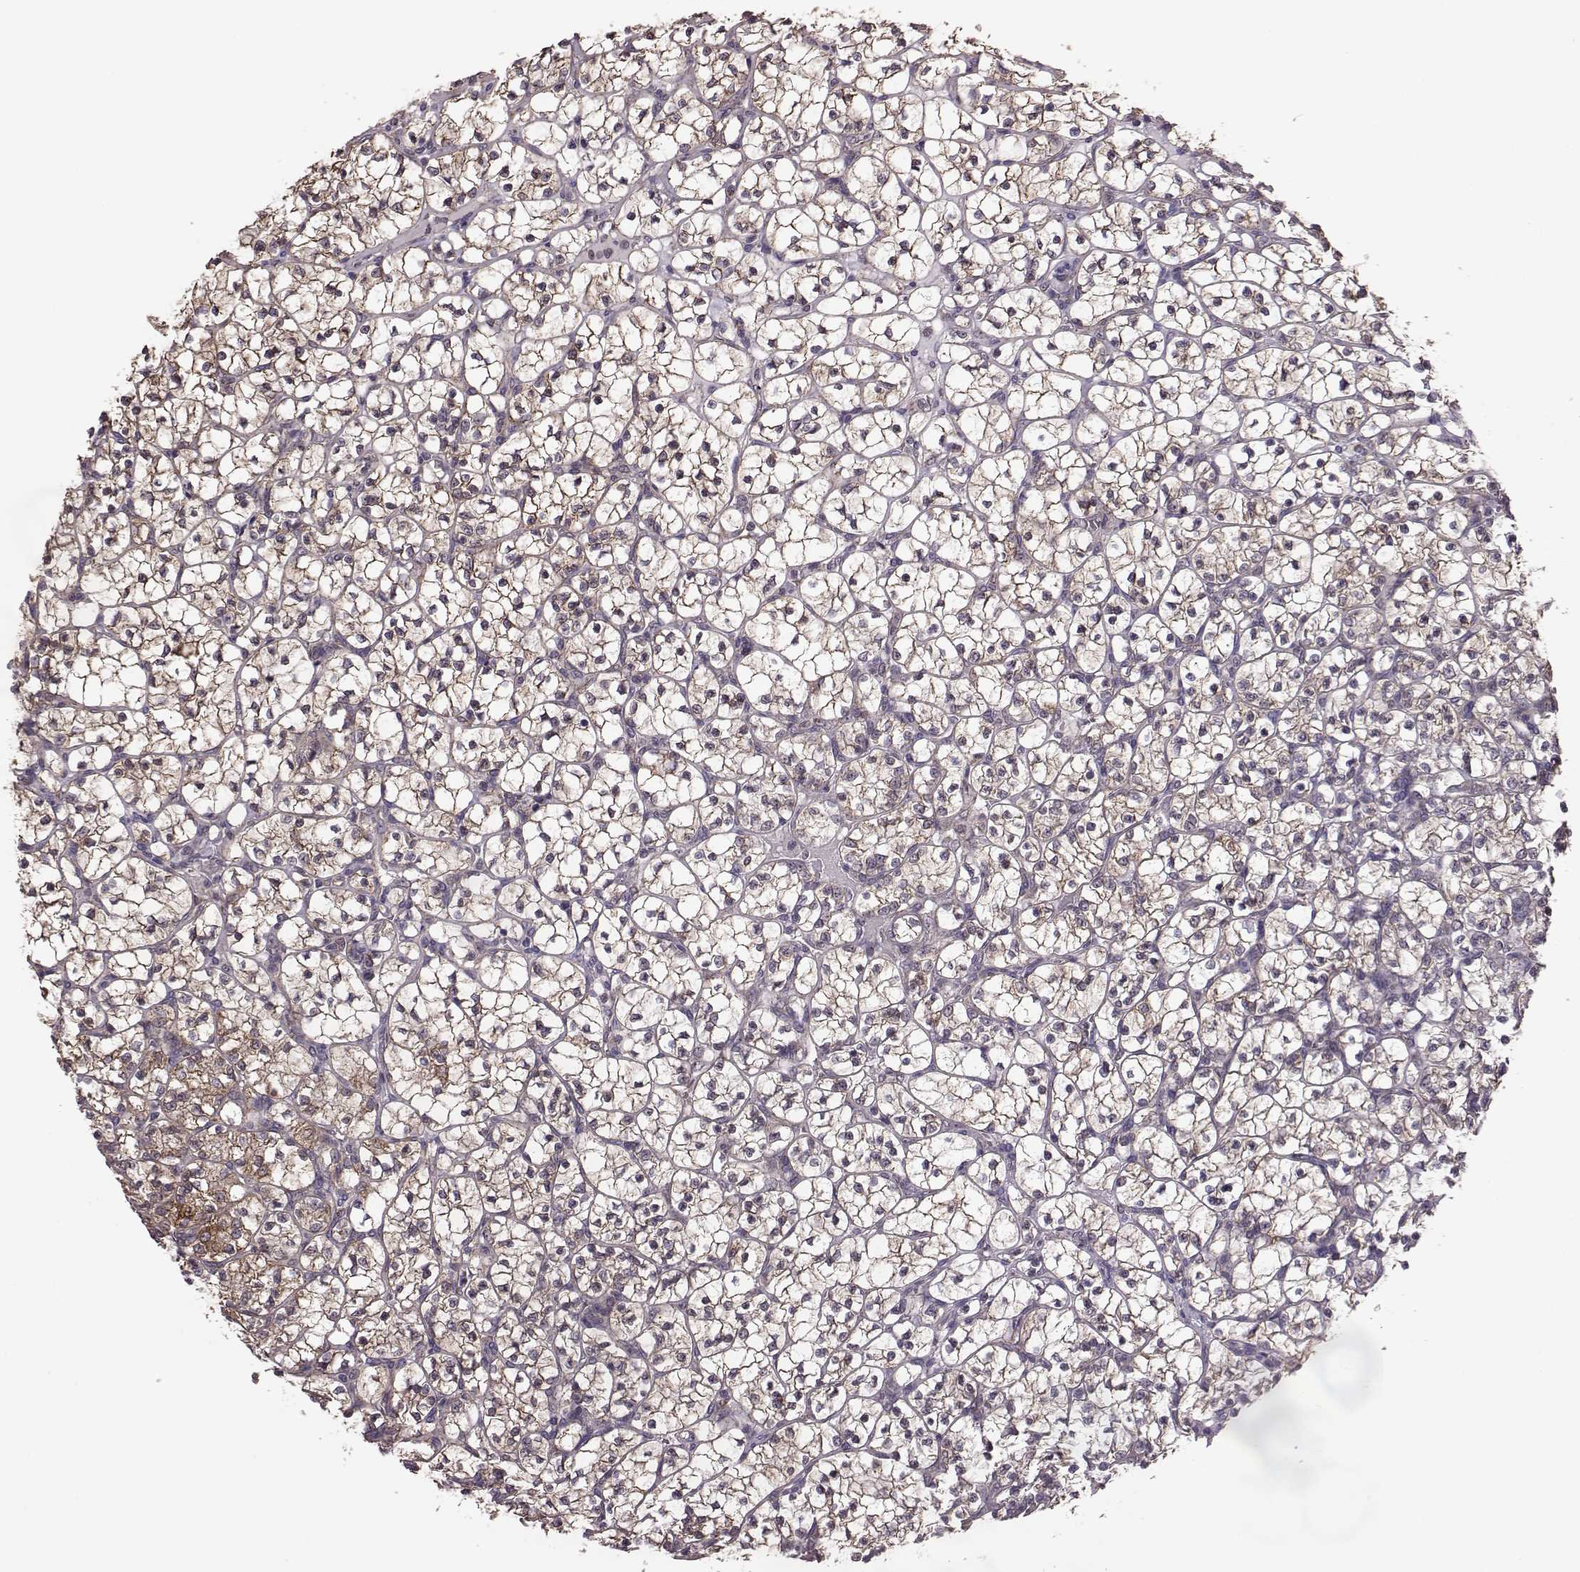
{"staining": {"intensity": "strong", "quantity": ">75%", "location": "cytoplasmic/membranous"}, "tissue": "renal cancer", "cell_type": "Tumor cells", "image_type": "cancer", "snomed": [{"axis": "morphology", "description": "Adenocarcinoma, NOS"}, {"axis": "topography", "description": "Kidney"}], "caption": "Strong cytoplasmic/membranous protein expression is seen in approximately >75% of tumor cells in adenocarcinoma (renal). Nuclei are stained in blue.", "gene": "PUDP", "patient": {"sex": "female", "age": 89}}